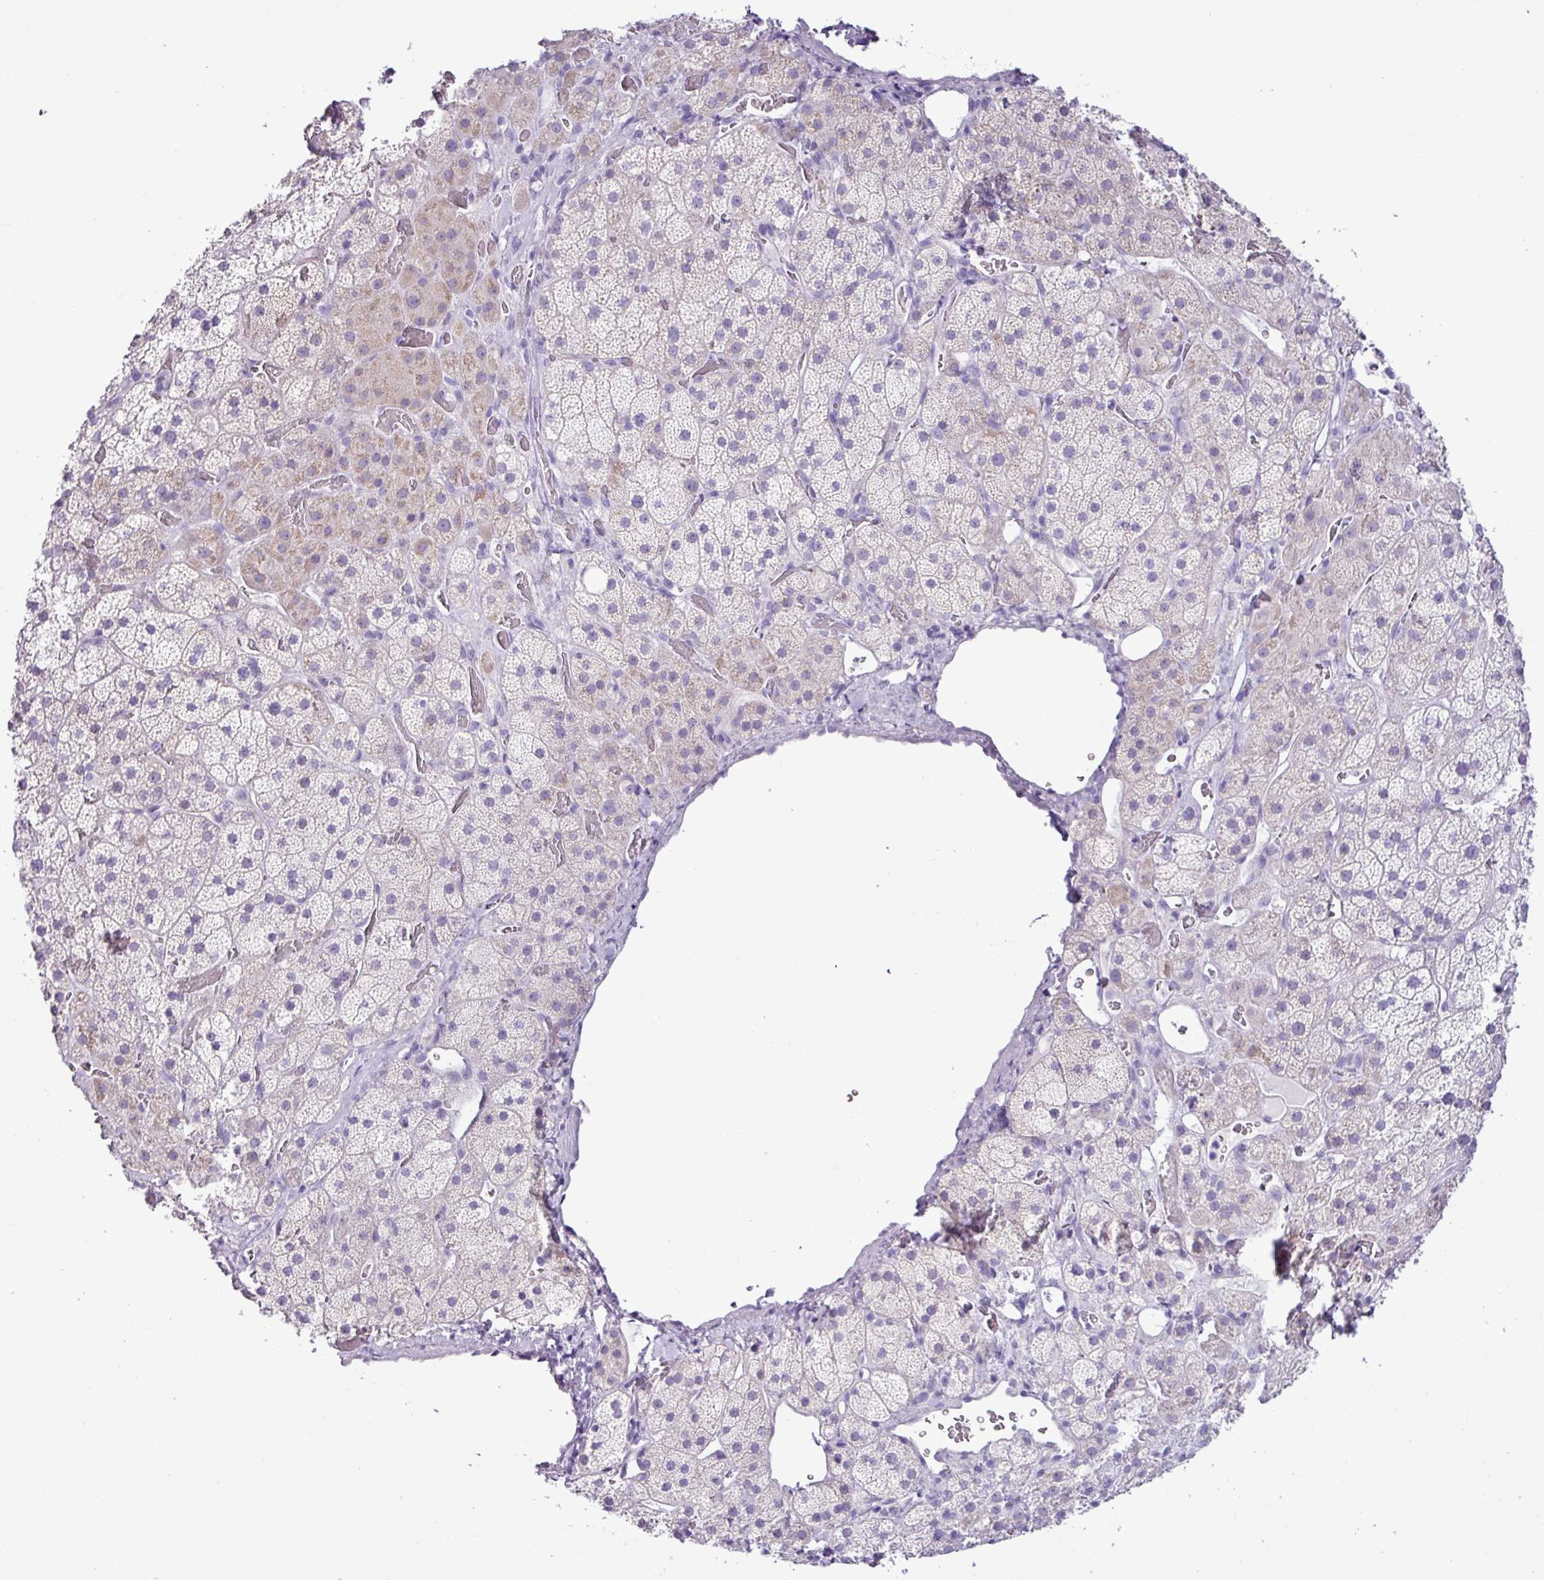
{"staining": {"intensity": "weak", "quantity": "25%-75%", "location": "cytoplasmic/membranous"}, "tissue": "adrenal gland", "cell_type": "Glandular cells", "image_type": "normal", "snomed": [{"axis": "morphology", "description": "Normal tissue, NOS"}, {"axis": "topography", "description": "Adrenal gland"}], "caption": "An image of human adrenal gland stained for a protein shows weak cytoplasmic/membranous brown staining in glandular cells. (DAB (3,3'-diaminobenzidine) IHC with brightfield microscopy, high magnification).", "gene": "ALDH3A1", "patient": {"sex": "male", "age": 57}}